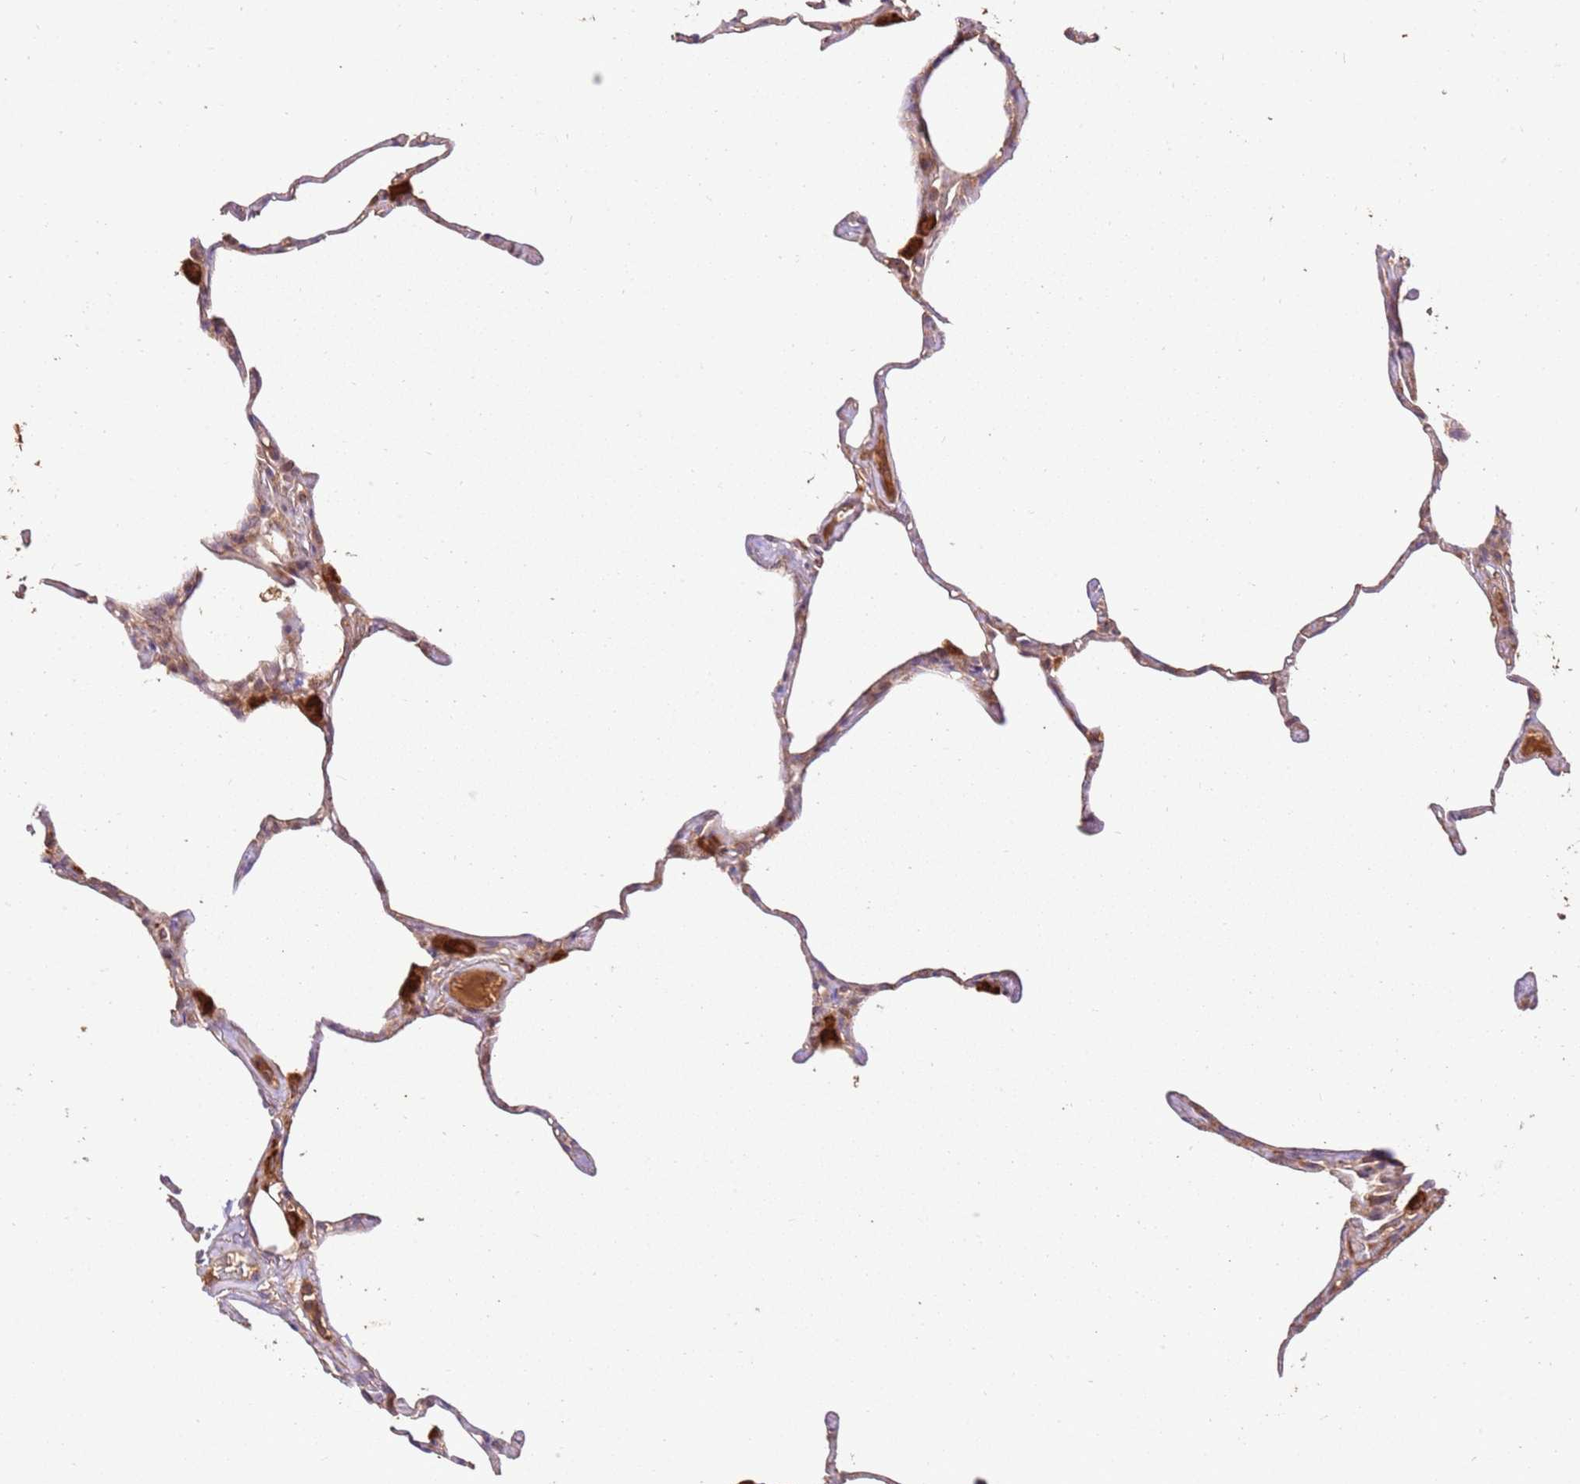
{"staining": {"intensity": "weak", "quantity": "25%-75%", "location": "cytoplasmic/membranous"}, "tissue": "lung", "cell_type": "Alveolar cells", "image_type": "normal", "snomed": [{"axis": "morphology", "description": "Normal tissue, NOS"}, {"axis": "topography", "description": "Lung"}], "caption": "DAB immunohistochemical staining of normal human lung exhibits weak cytoplasmic/membranous protein expression in about 25%-75% of alveolar cells. The staining was performed using DAB (3,3'-diaminobenzidine), with brown indicating positive protein expression. Nuclei are stained blue with hematoxylin.", "gene": "LRRC28", "patient": {"sex": "male", "age": 65}}